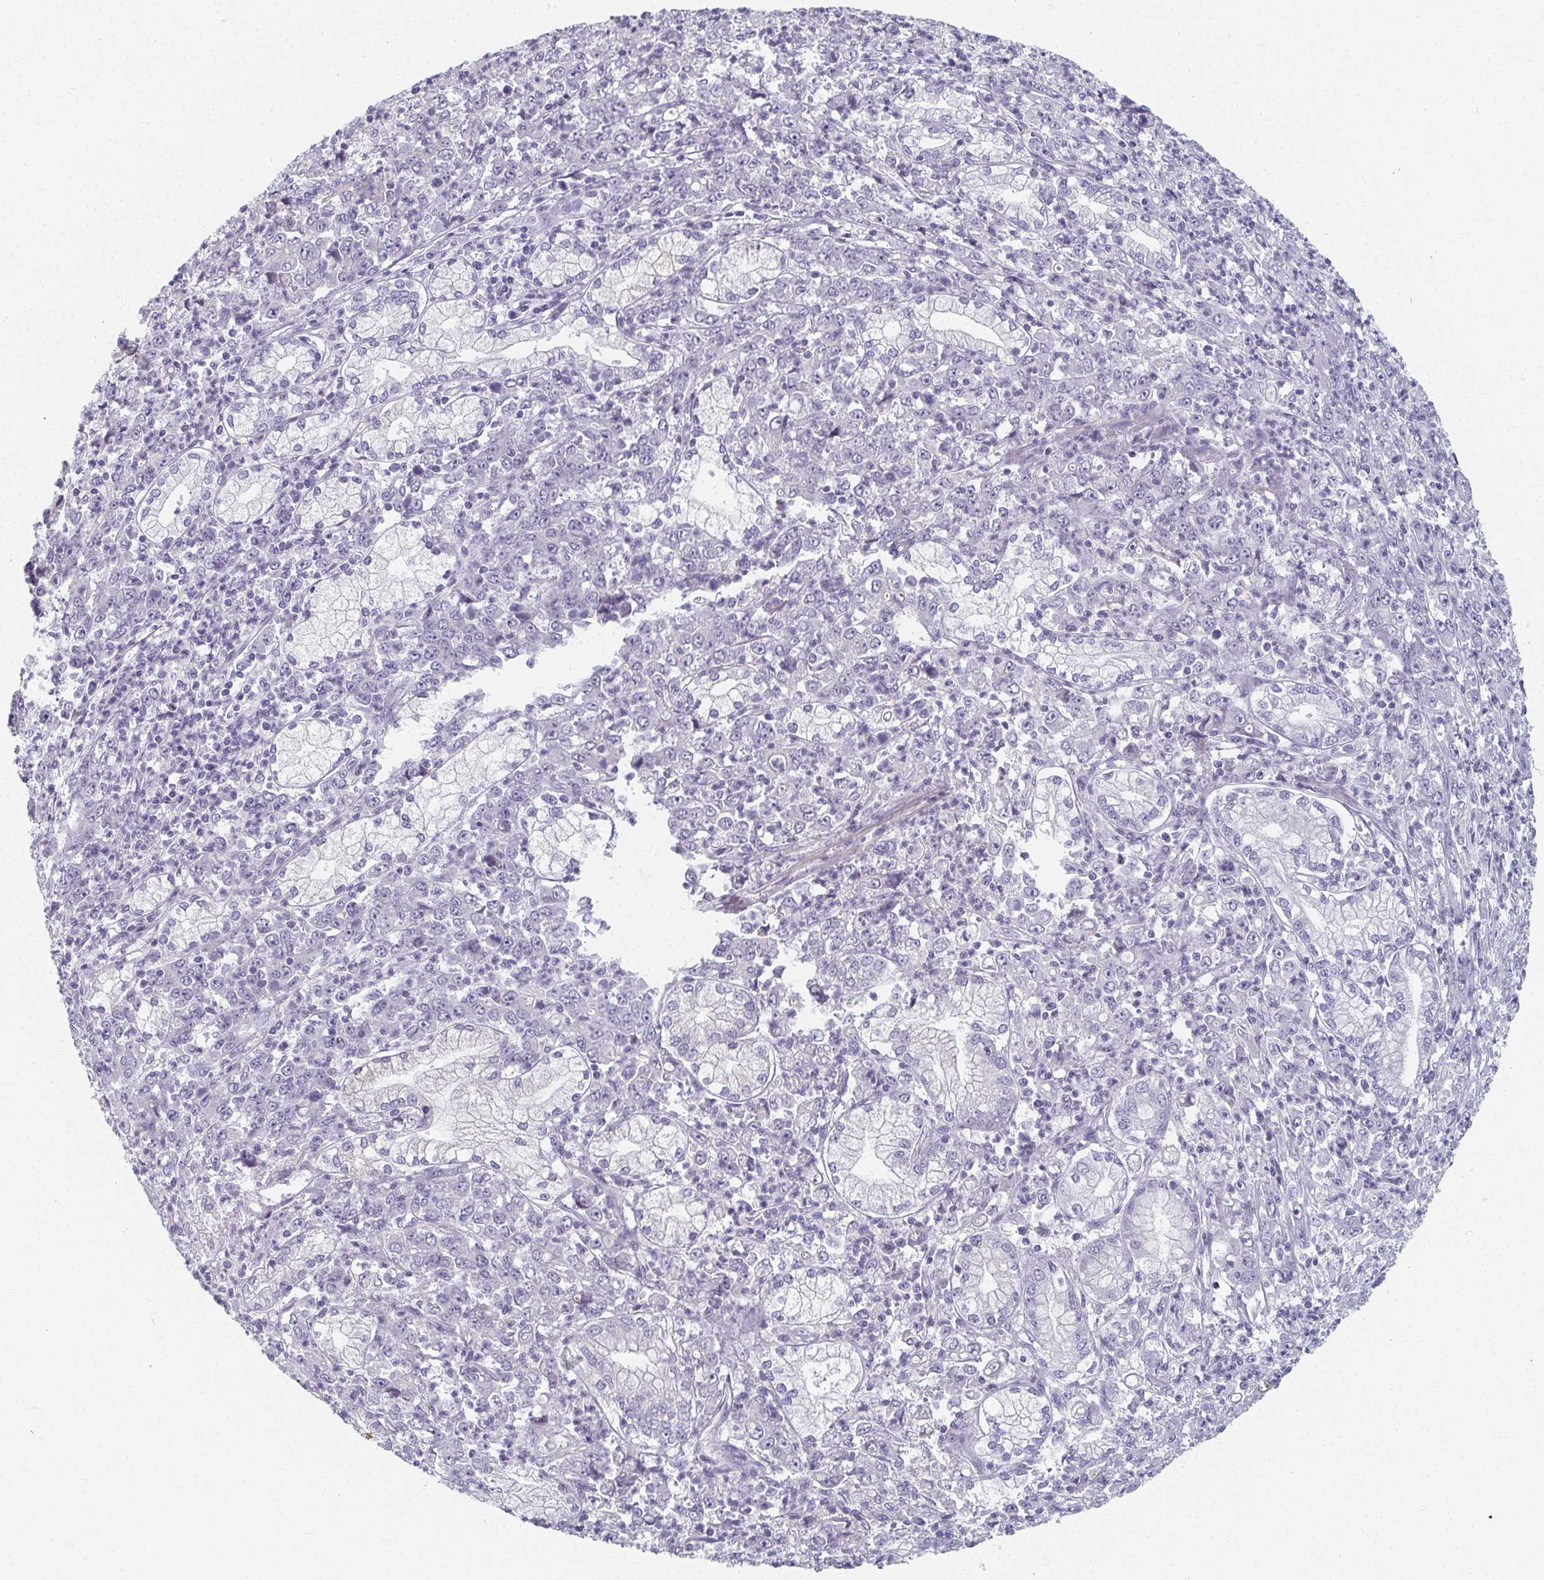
{"staining": {"intensity": "negative", "quantity": "none", "location": "none"}, "tissue": "stomach cancer", "cell_type": "Tumor cells", "image_type": "cancer", "snomed": [{"axis": "morphology", "description": "Adenocarcinoma, NOS"}, {"axis": "topography", "description": "Stomach, lower"}], "caption": "Histopathology image shows no protein staining in tumor cells of stomach cancer tissue.", "gene": "CAMKV", "patient": {"sex": "female", "age": 71}}